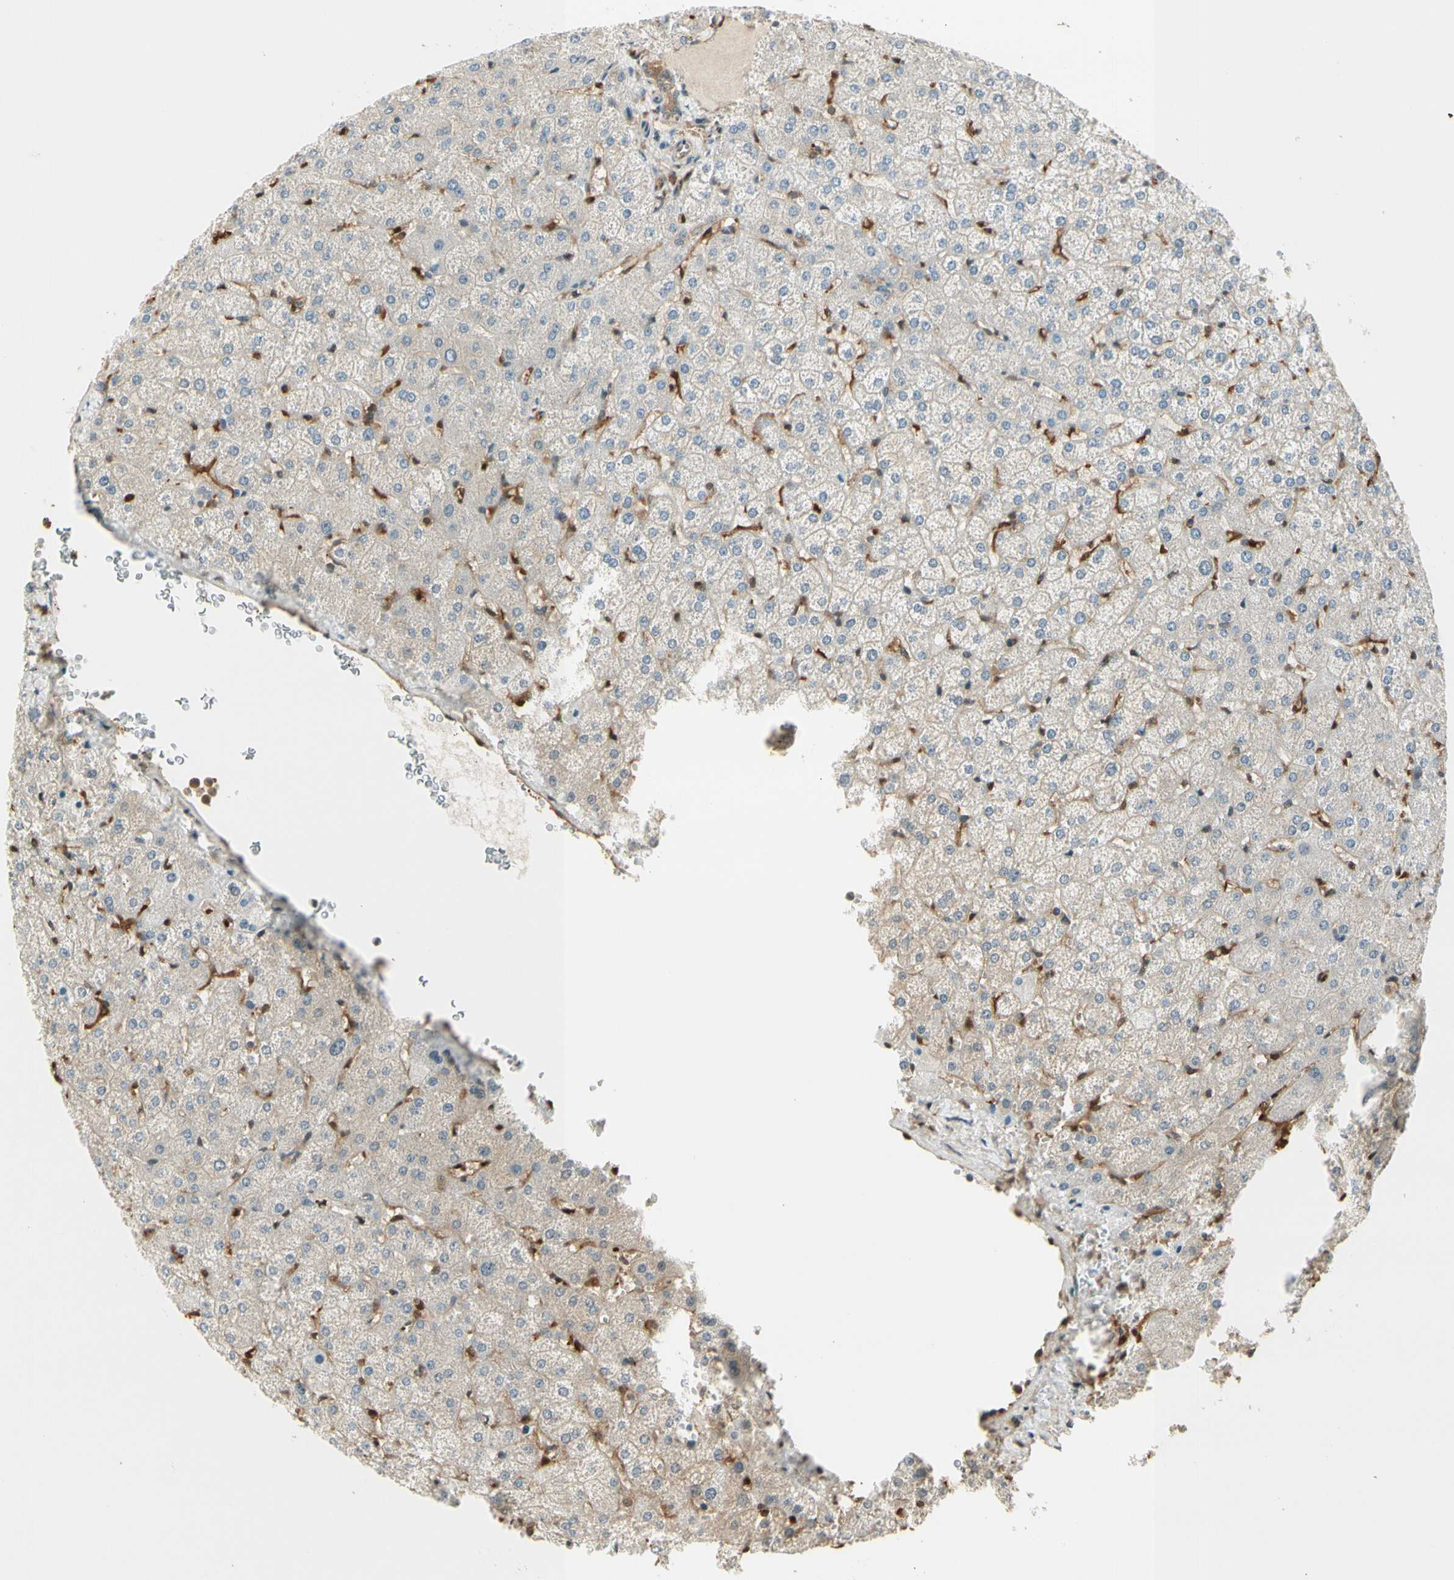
{"staining": {"intensity": "moderate", "quantity": ">75%", "location": "cytoplasmic/membranous"}, "tissue": "liver", "cell_type": "Cholangiocytes", "image_type": "normal", "snomed": [{"axis": "morphology", "description": "Normal tissue, NOS"}, {"axis": "topography", "description": "Liver"}], "caption": "The immunohistochemical stain shows moderate cytoplasmic/membranous staining in cholangiocytes of normal liver. (DAB = brown stain, brightfield microscopy at high magnification).", "gene": "SERPINB6", "patient": {"sex": "female", "age": 32}}